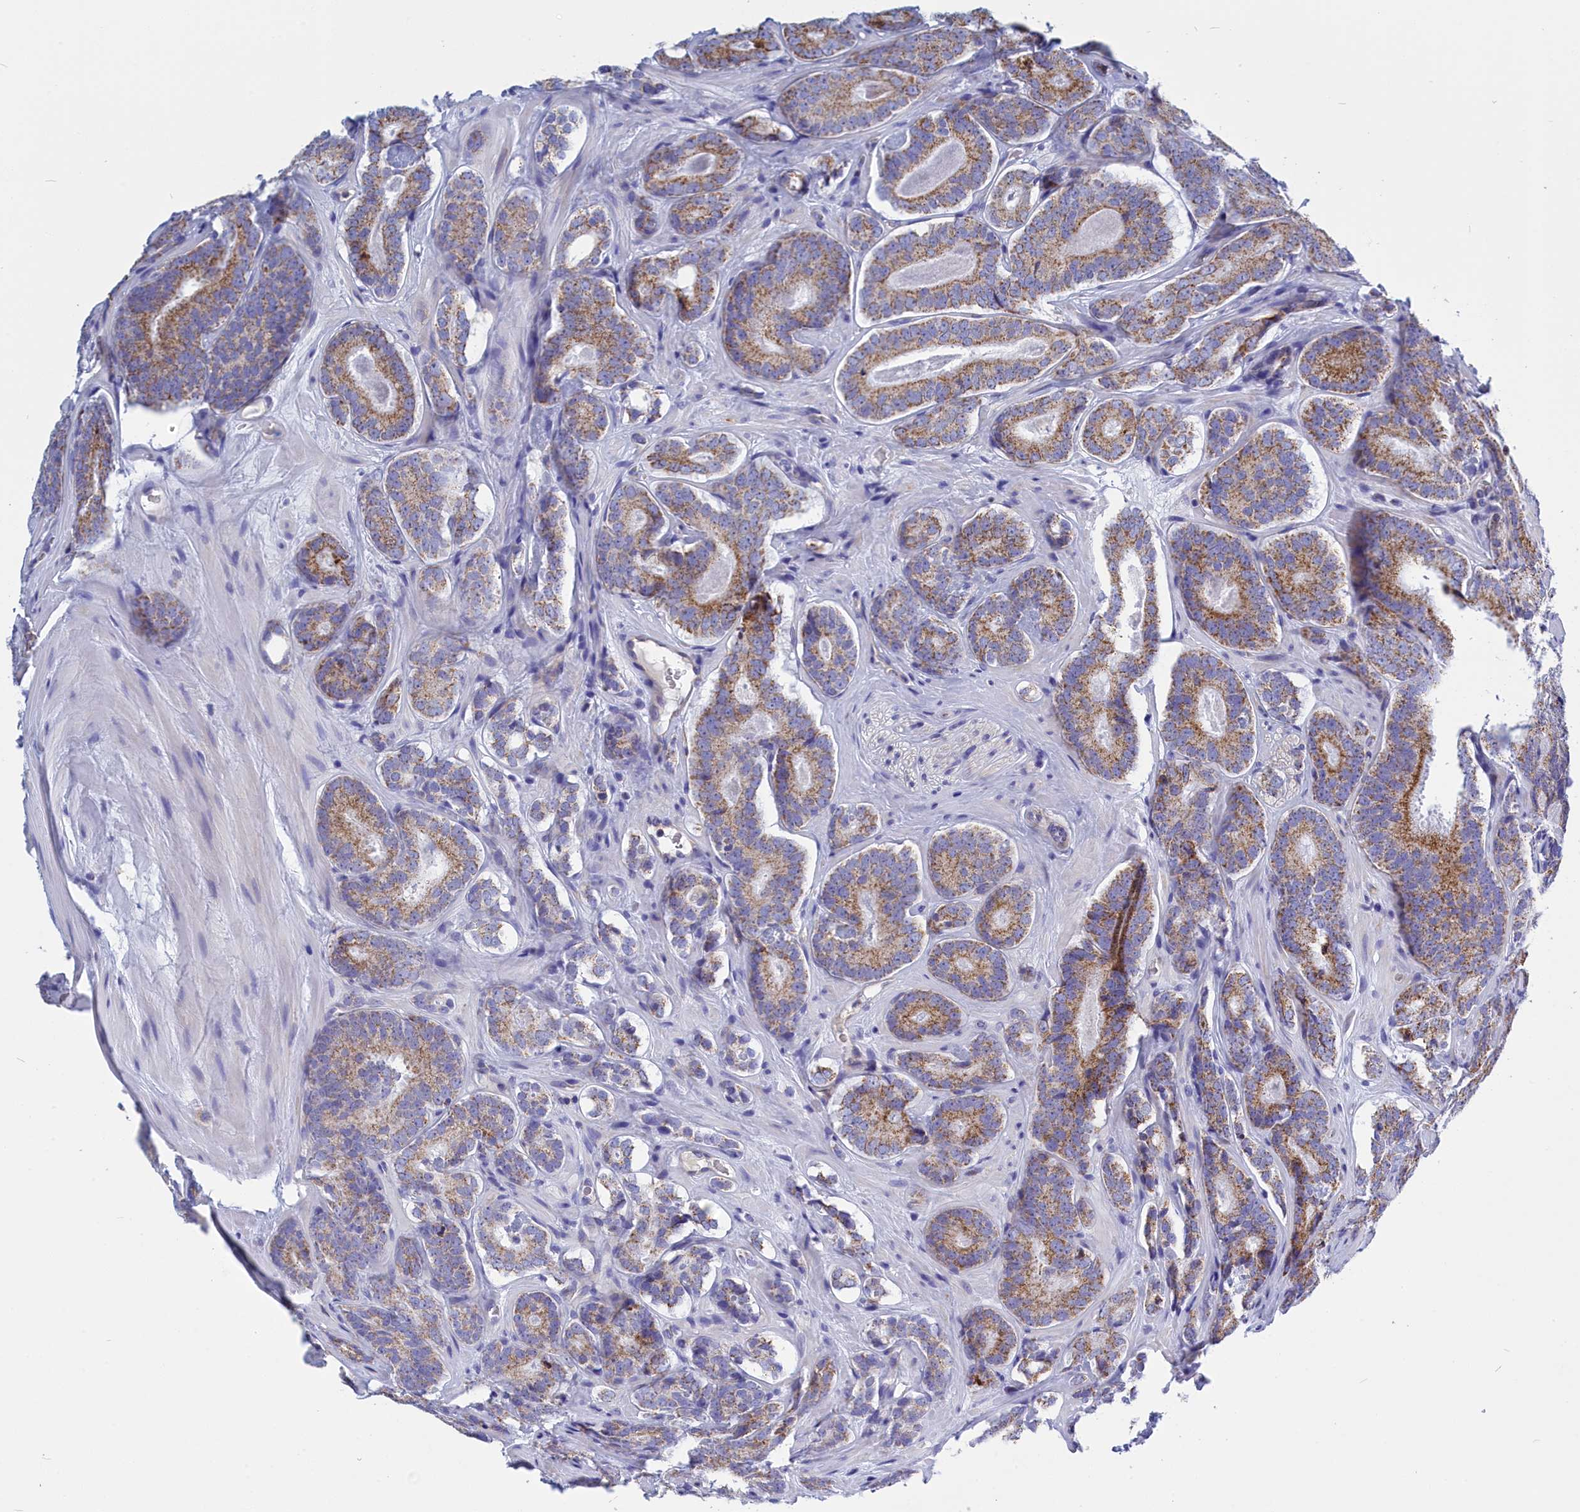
{"staining": {"intensity": "moderate", "quantity": ">75%", "location": "cytoplasmic/membranous"}, "tissue": "prostate cancer", "cell_type": "Tumor cells", "image_type": "cancer", "snomed": [{"axis": "morphology", "description": "Adenocarcinoma, High grade"}, {"axis": "topography", "description": "Prostate"}], "caption": "Prostate high-grade adenocarcinoma stained with DAB IHC demonstrates medium levels of moderate cytoplasmic/membranous staining in about >75% of tumor cells.", "gene": "CCRL2", "patient": {"sex": "male", "age": 63}}